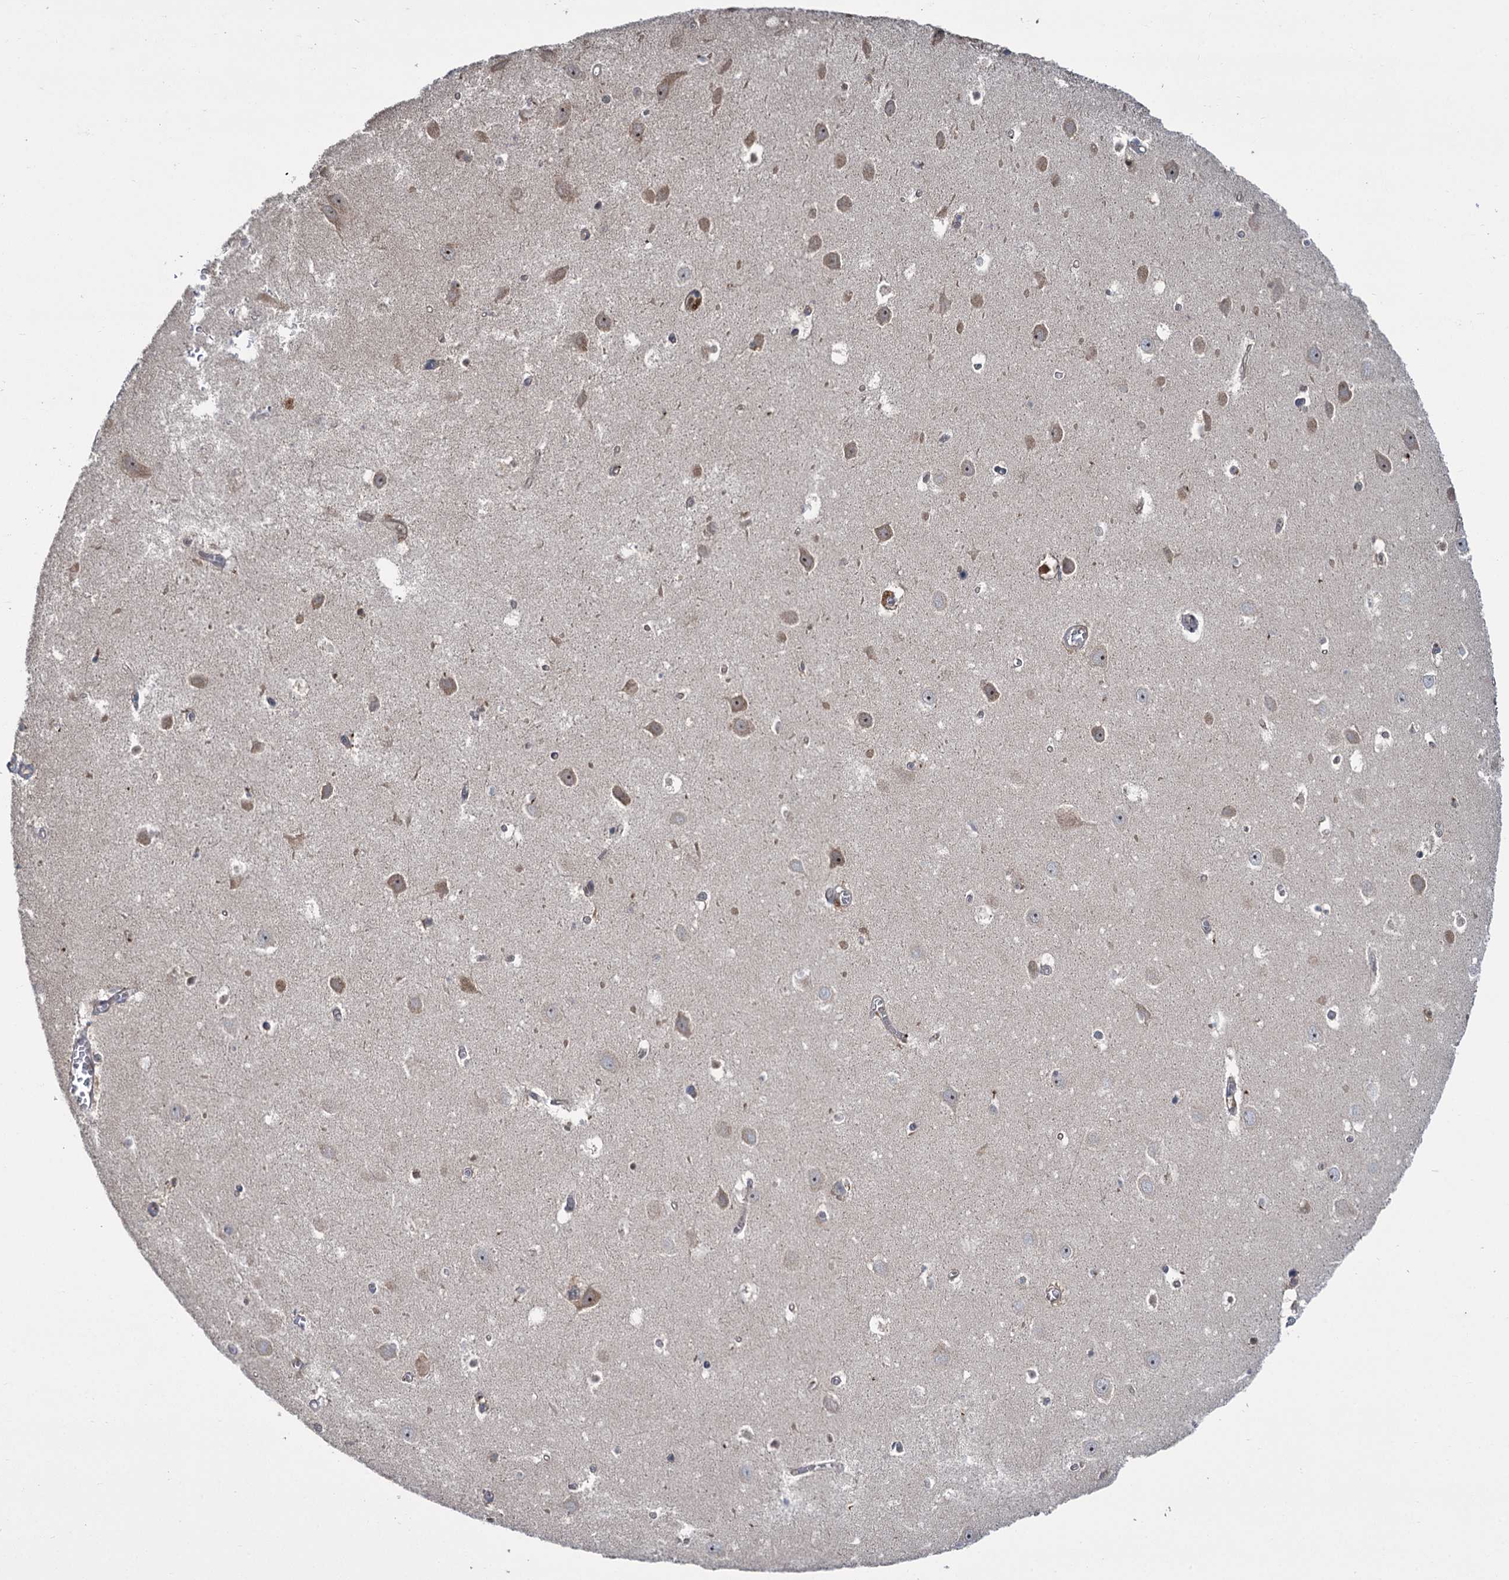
{"staining": {"intensity": "negative", "quantity": "none", "location": "none"}, "tissue": "hippocampus", "cell_type": "Glial cells", "image_type": "normal", "snomed": [{"axis": "morphology", "description": "Normal tissue, NOS"}, {"axis": "topography", "description": "Hippocampus"}], "caption": "Immunohistochemical staining of benign hippocampus reveals no significant positivity in glial cells.", "gene": "GAL3ST4", "patient": {"sex": "female", "age": 64}}